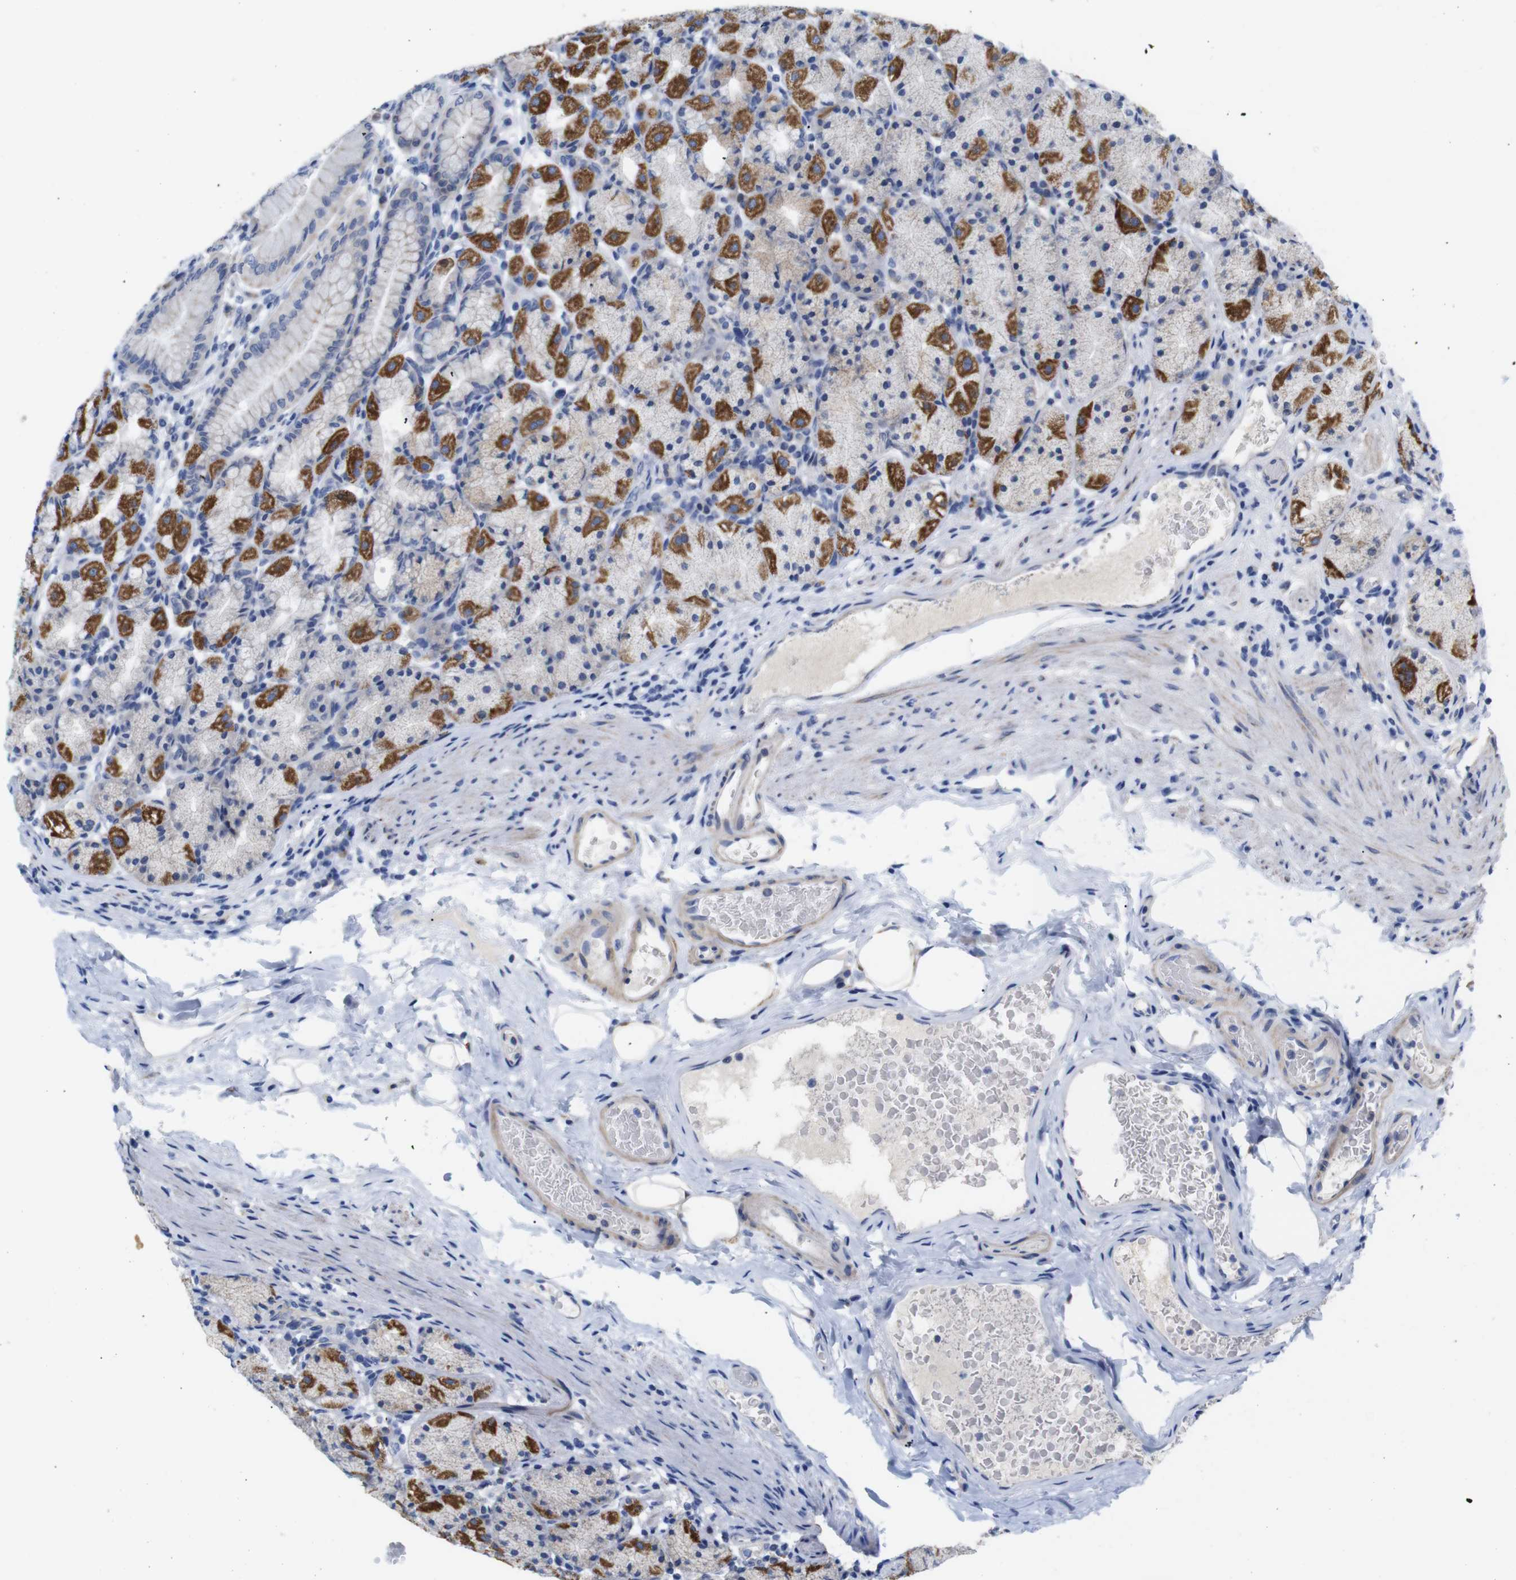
{"staining": {"intensity": "strong", "quantity": "<25%", "location": "cytoplasmic/membranous"}, "tissue": "stomach", "cell_type": "Glandular cells", "image_type": "normal", "snomed": [{"axis": "morphology", "description": "Normal tissue, NOS"}, {"axis": "topography", "description": "Stomach, upper"}], "caption": "Stomach stained for a protein displays strong cytoplasmic/membranous positivity in glandular cells. The protein of interest is stained brown, and the nuclei are stained in blue (DAB IHC with brightfield microscopy, high magnification).", "gene": "LRRC55", "patient": {"sex": "male", "age": 68}}